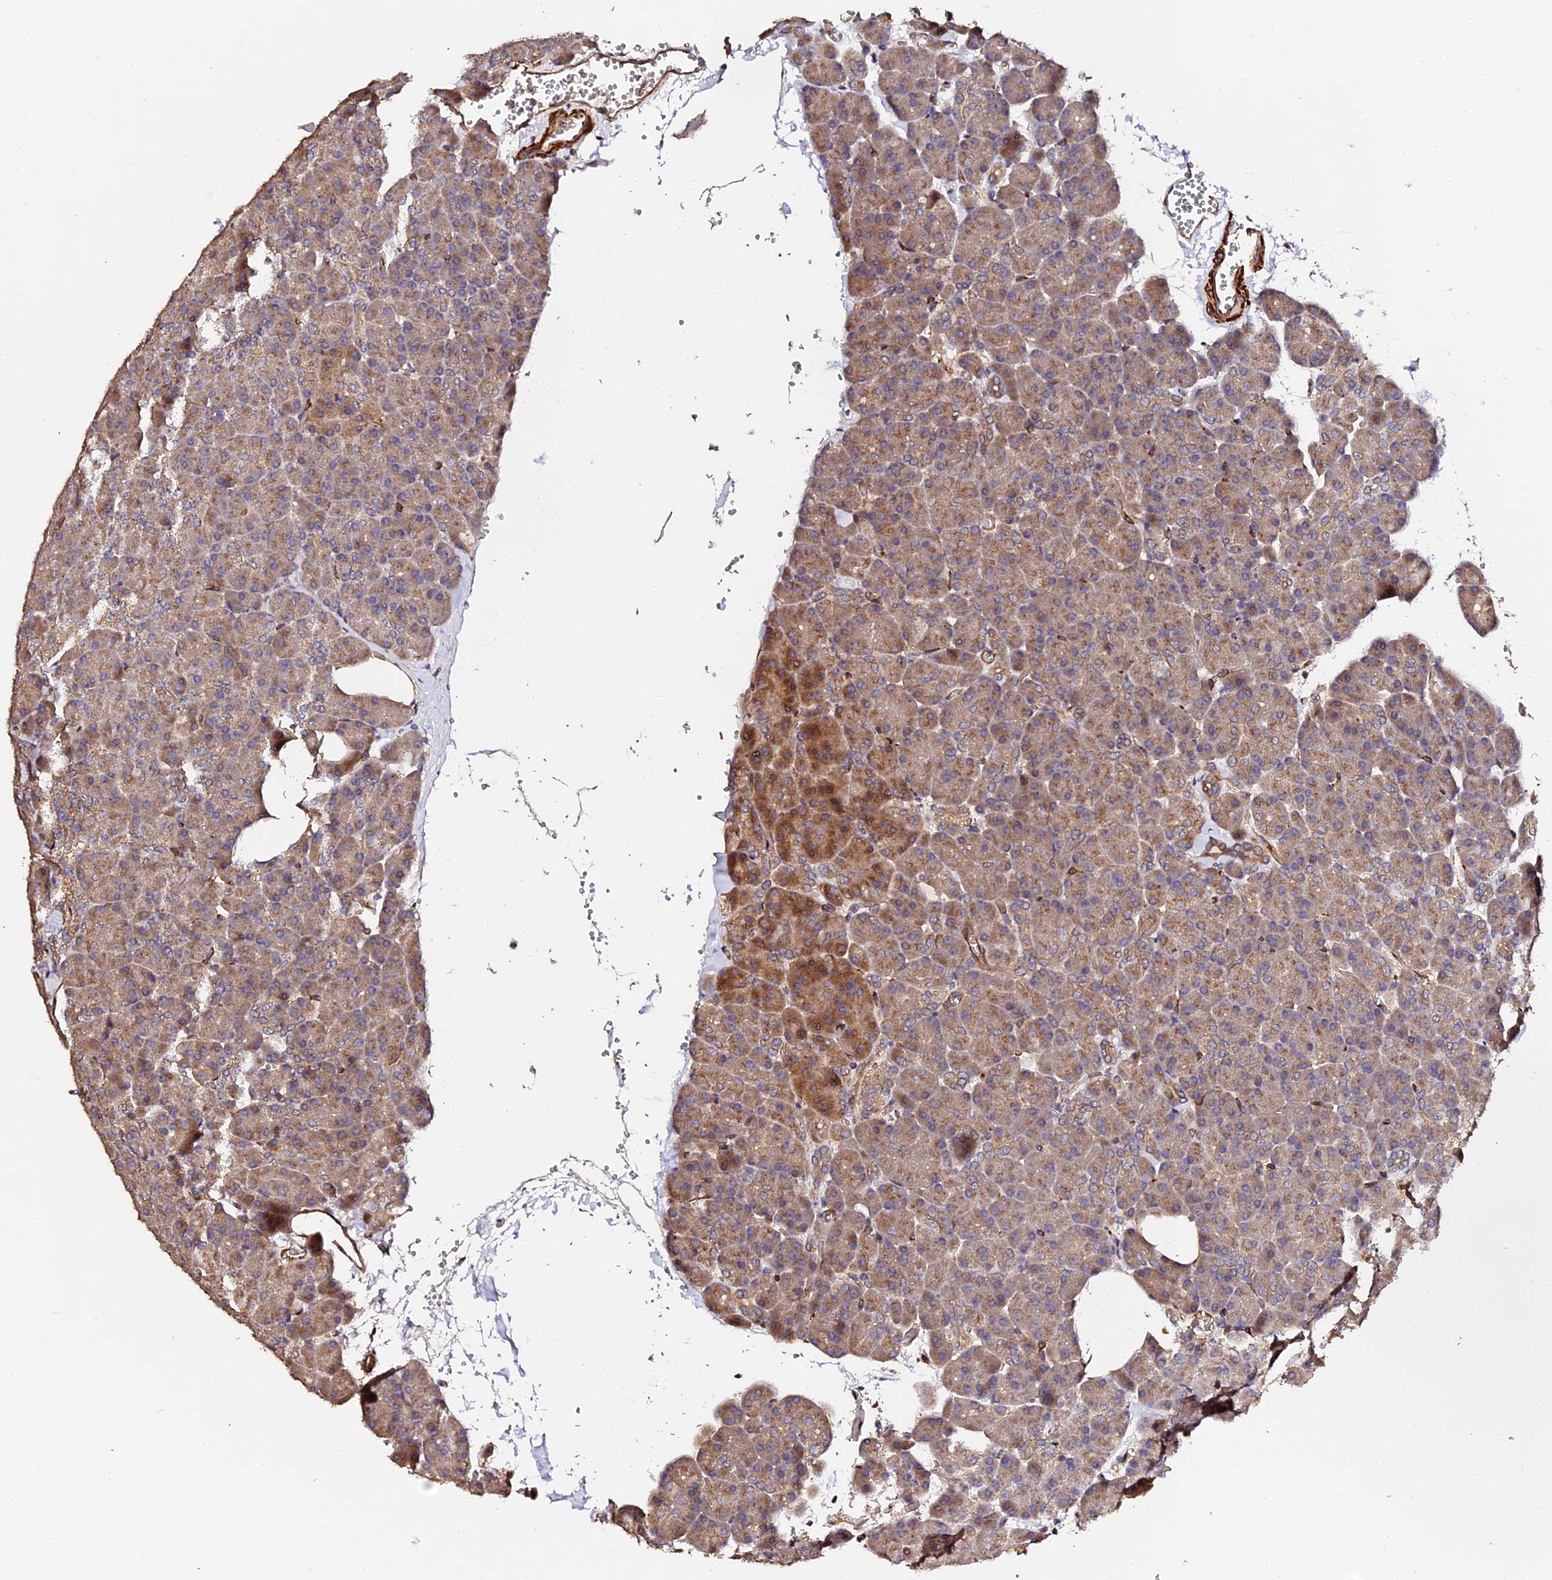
{"staining": {"intensity": "moderate", "quantity": ">75%", "location": "cytoplasmic/membranous"}, "tissue": "pancreas", "cell_type": "Exocrine glandular cells", "image_type": "normal", "snomed": [{"axis": "morphology", "description": "Normal tissue, NOS"}, {"axis": "morphology", "description": "Carcinoid, malignant, NOS"}, {"axis": "topography", "description": "Pancreas"}], "caption": "Moderate cytoplasmic/membranous protein positivity is seen in about >75% of exocrine glandular cells in pancreas.", "gene": "TDO2", "patient": {"sex": "female", "age": 35}}